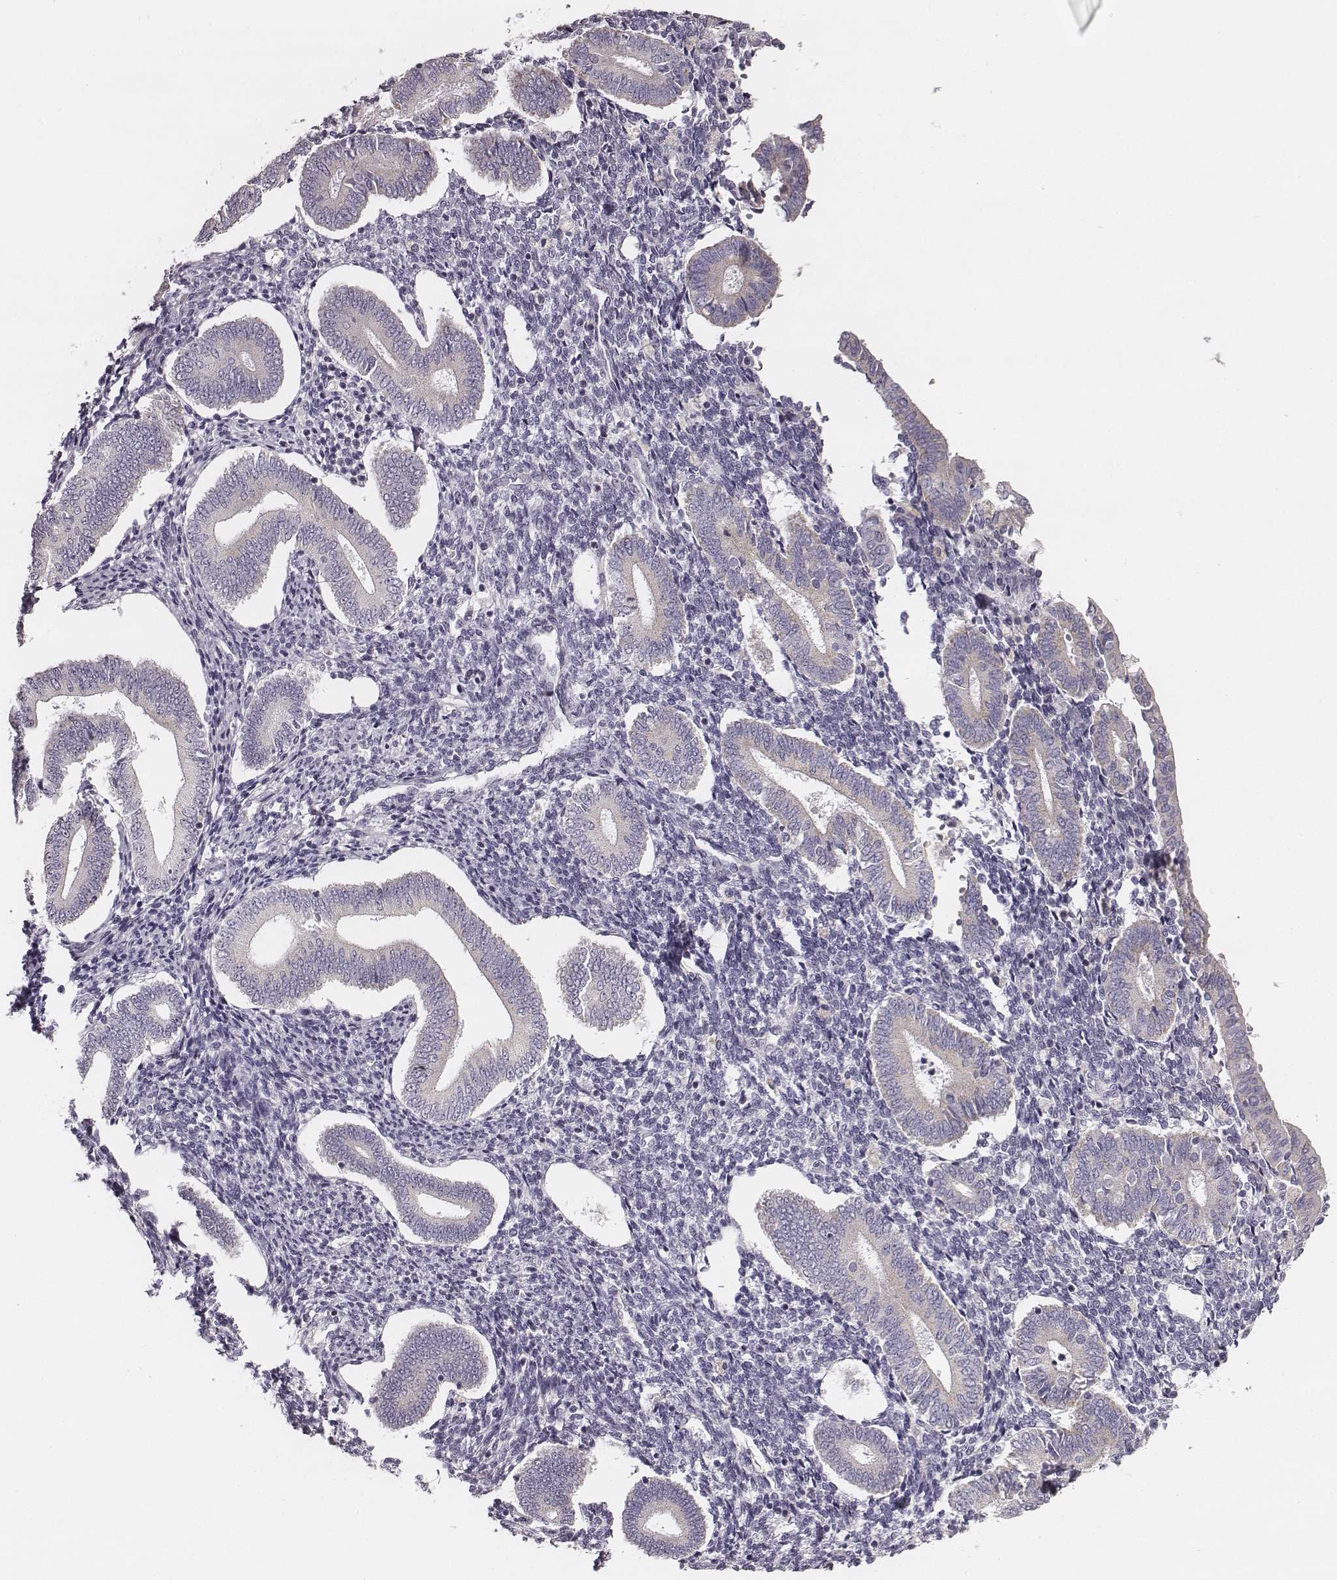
{"staining": {"intensity": "negative", "quantity": "none", "location": "none"}, "tissue": "endometrium", "cell_type": "Cells in endometrial stroma", "image_type": "normal", "snomed": [{"axis": "morphology", "description": "Normal tissue, NOS"}, {"axis": "topography", "description": "Endometrium"}], "caption": "DAB (3,3'-diaminobenzidine) immunohistochemical staining of benign human endometrium reveals no significant positivity in cells in endometrial stroma. The staining is performed using DAB (3,3'-diaminobenzidine) brown chromogen with nuclei counter-stained in using hematoxylin.", "gene": "UBL4B", "patient": {"sex": "female", "age": 40}}